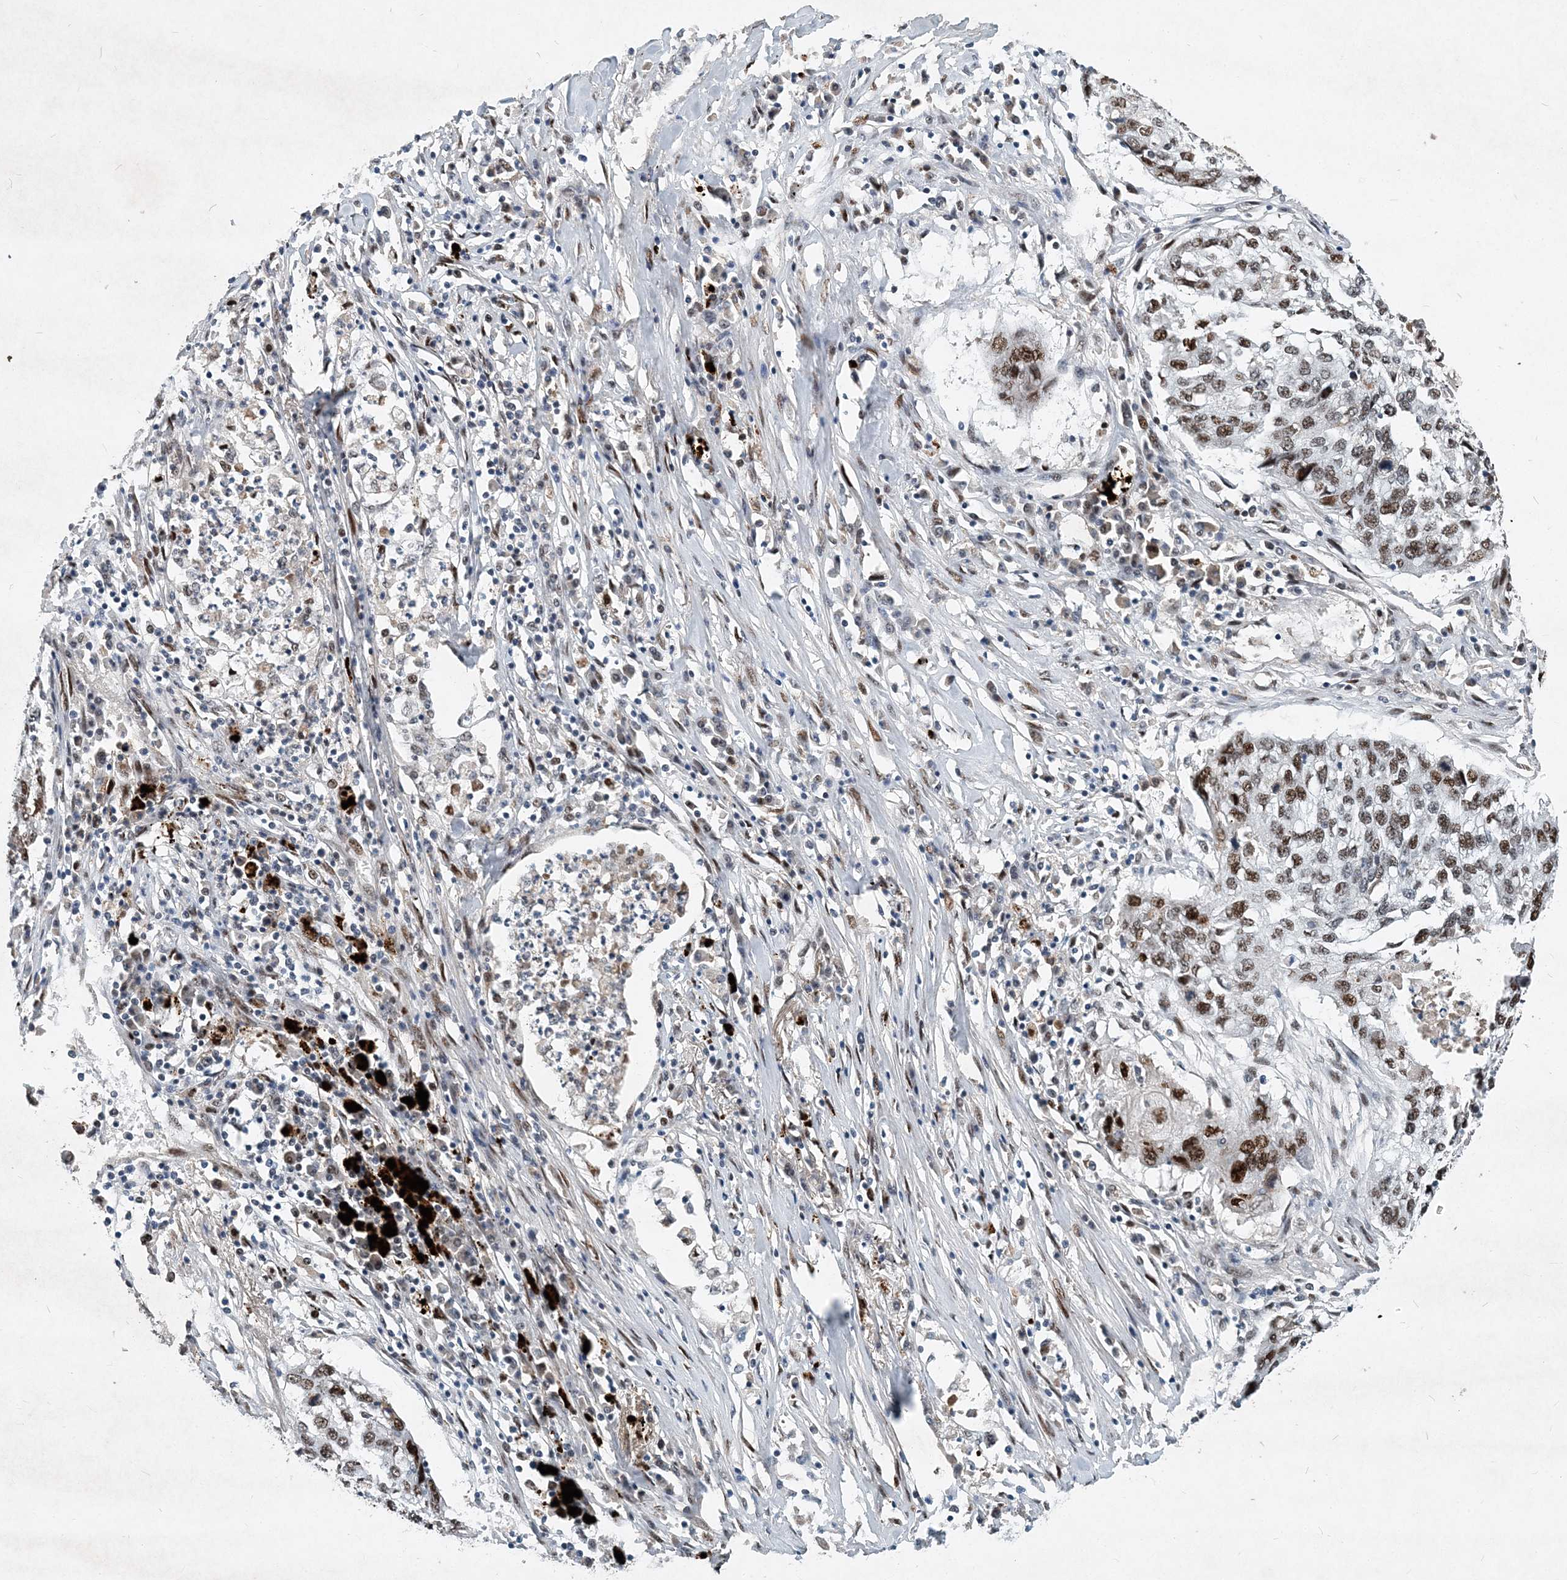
{"staining": {"intensity": "moderate", "quantity": "25%-75%", "location": "nuclear"}, "tissue": "lung cancer", "cell_type": "Tumor cells", "image_type": "cancer", "snomed": [{"axis": "morphology", "description": "Squamous cell carcinoma, NOS"}, {"axis": "topography", "description": "Lung"}], "caption": "Approximately 25%-75% of tumor cells in lung cancer show moderate nuclear protein expression as visualized by brown immunohistochemical staining.", "gene": "KPNA4", "patient": {"sex": "female", "age": 63}}